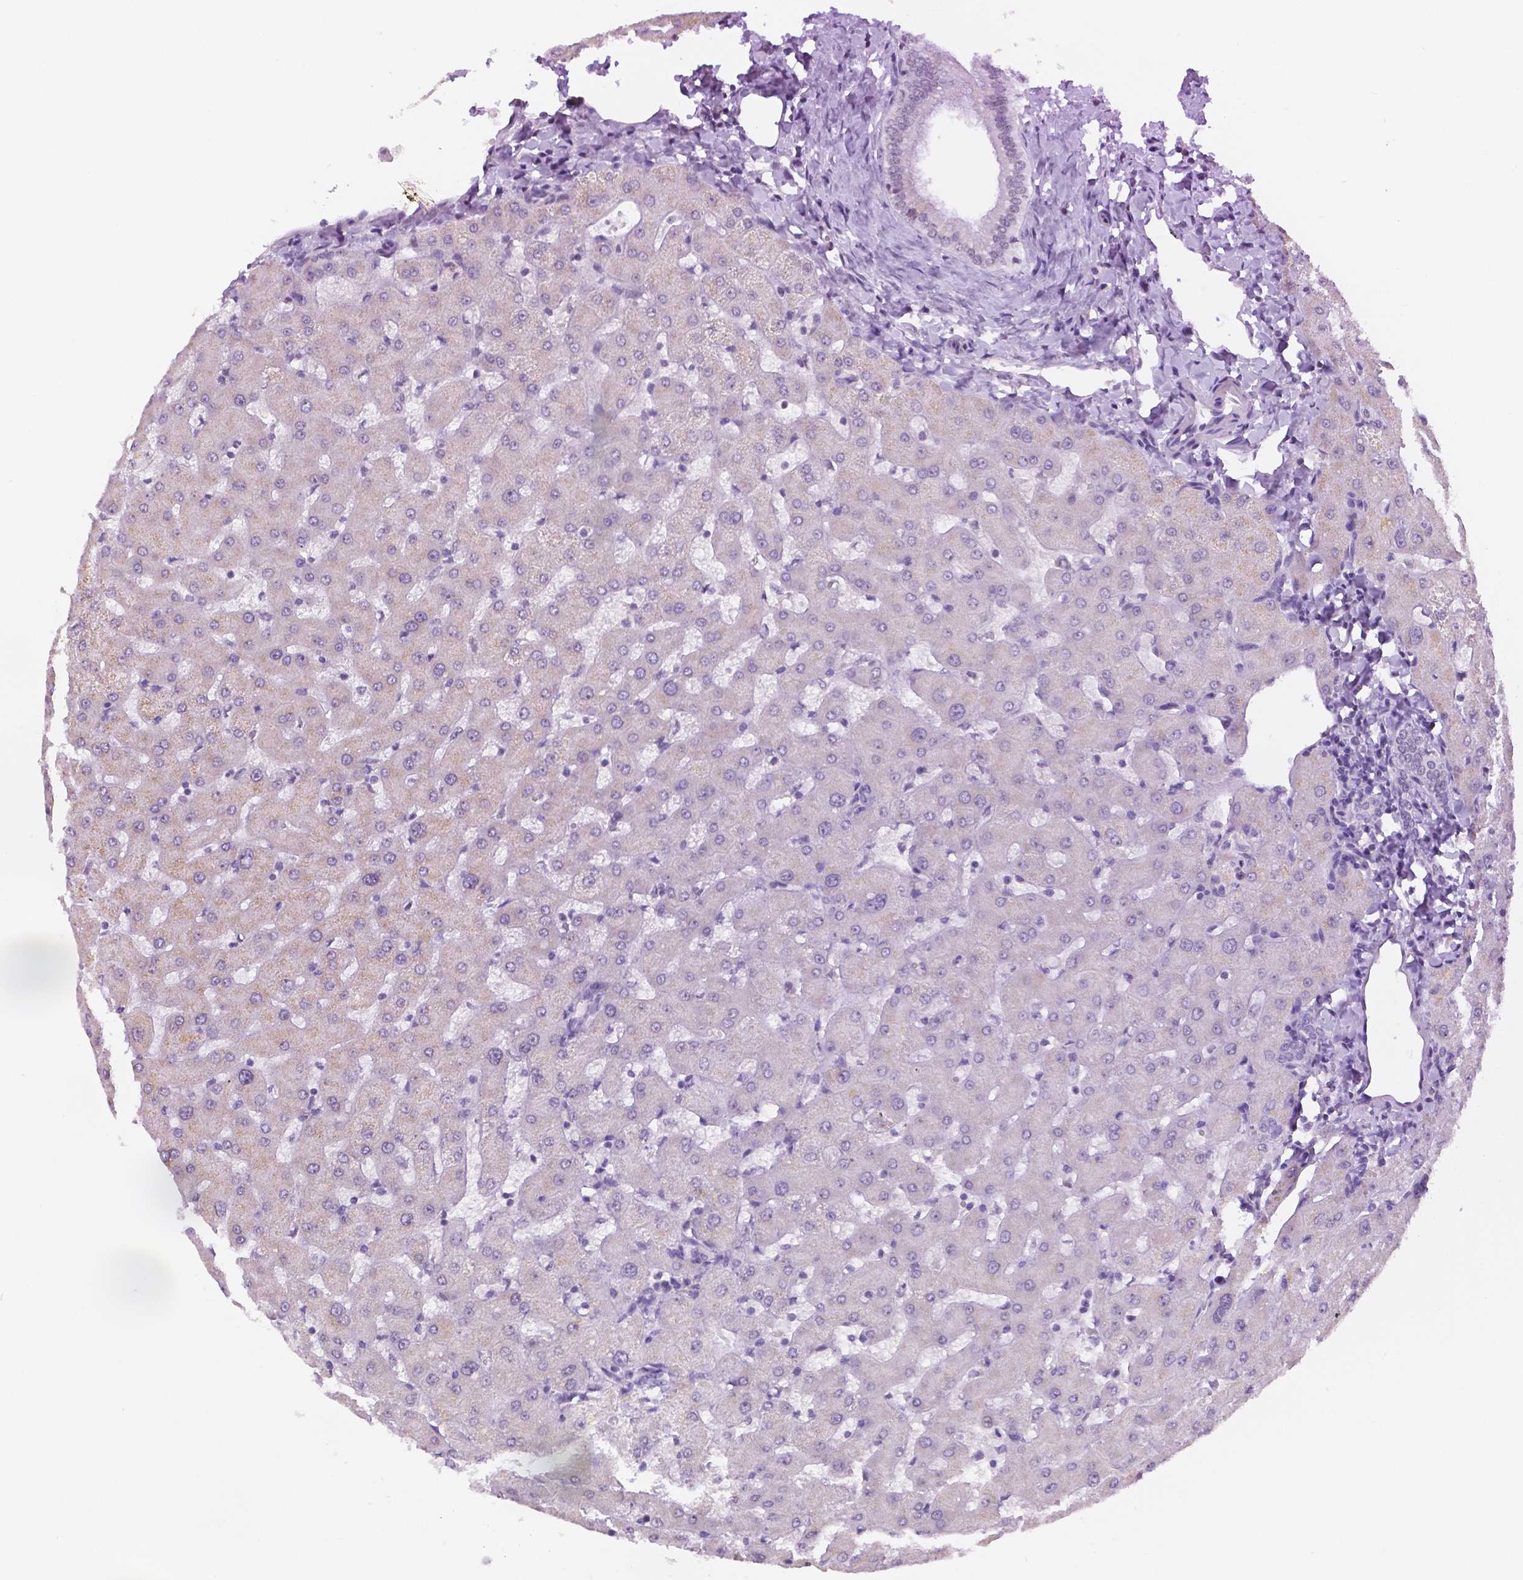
{"staining": {"intensity": "negative", "quantity": "none", "location": "none"}, "tissue": "liver", "cell_type": "Cholangiocytes", "image_type": "normal", "snomed": [{"axis": "morphology", "description": "Normal tissue, NOS"}, {"axis": "topography", "description": "Liver"}], "caption": "This is an immunohistochemistry histopathology image of unremarkable liver. There is no positivity in cholangiocytes.", "gene": "NHP2", "patient": {"sex": "female", "age": 63}}